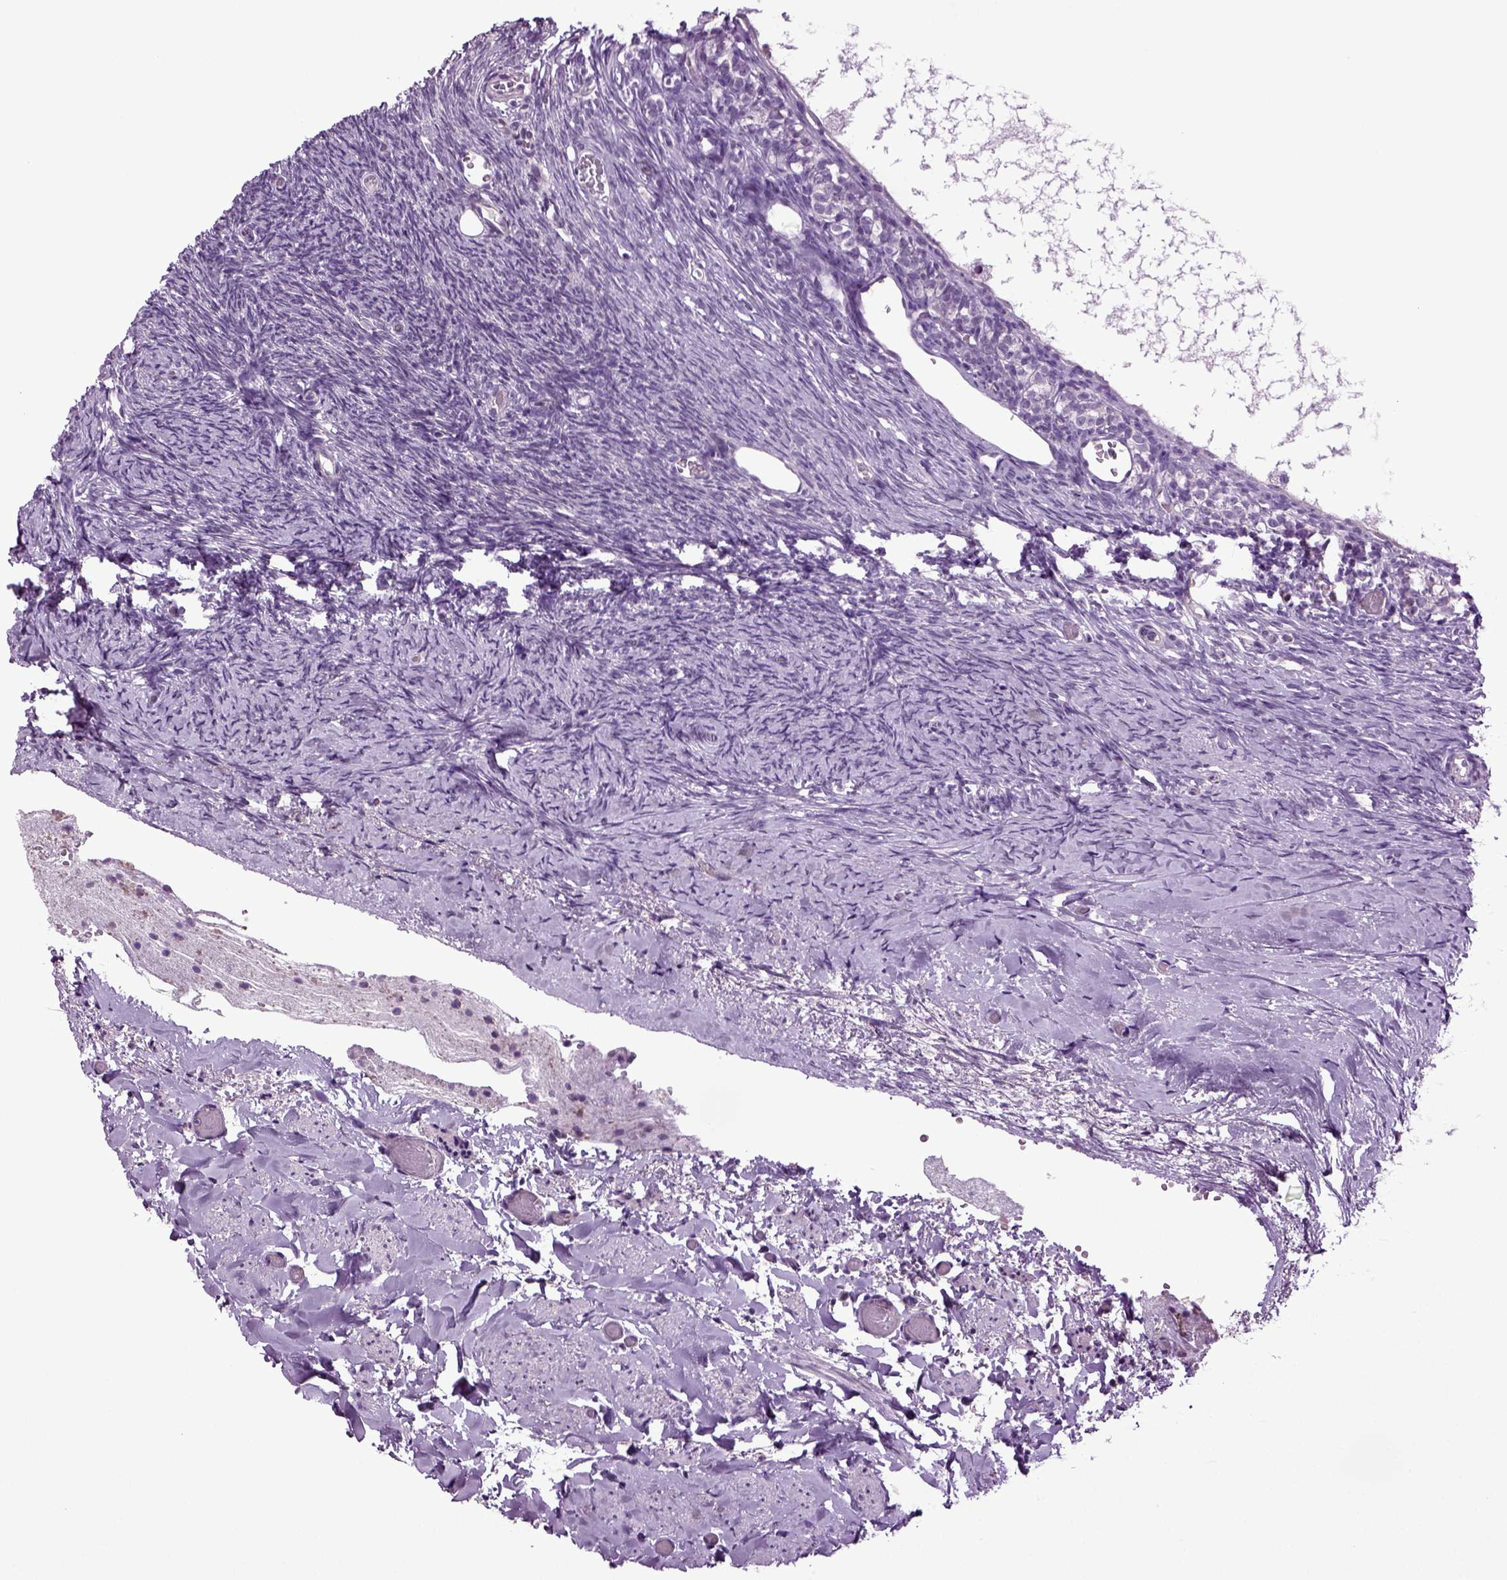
{"staining": {"intensity": "negative", "quantity": "none", "location": "none"}, "tissue": "ovary", "cell_type": "Follicle cells", "image_type": "normal", "snomed": [{"axis": "morphology", "description": "Normal tissue, NOS"}, {"axis": "topography", "description": "Ovary"}], "caption": "IHC of unremarkable human ovary demonstrates no expression in follicle cells. (DAB immunohistochemistry (IHC) visualized using brightfield microscopy, high magnification).", "gene": "PLCH2", "patient": {"sex": "female", "age": 39}}